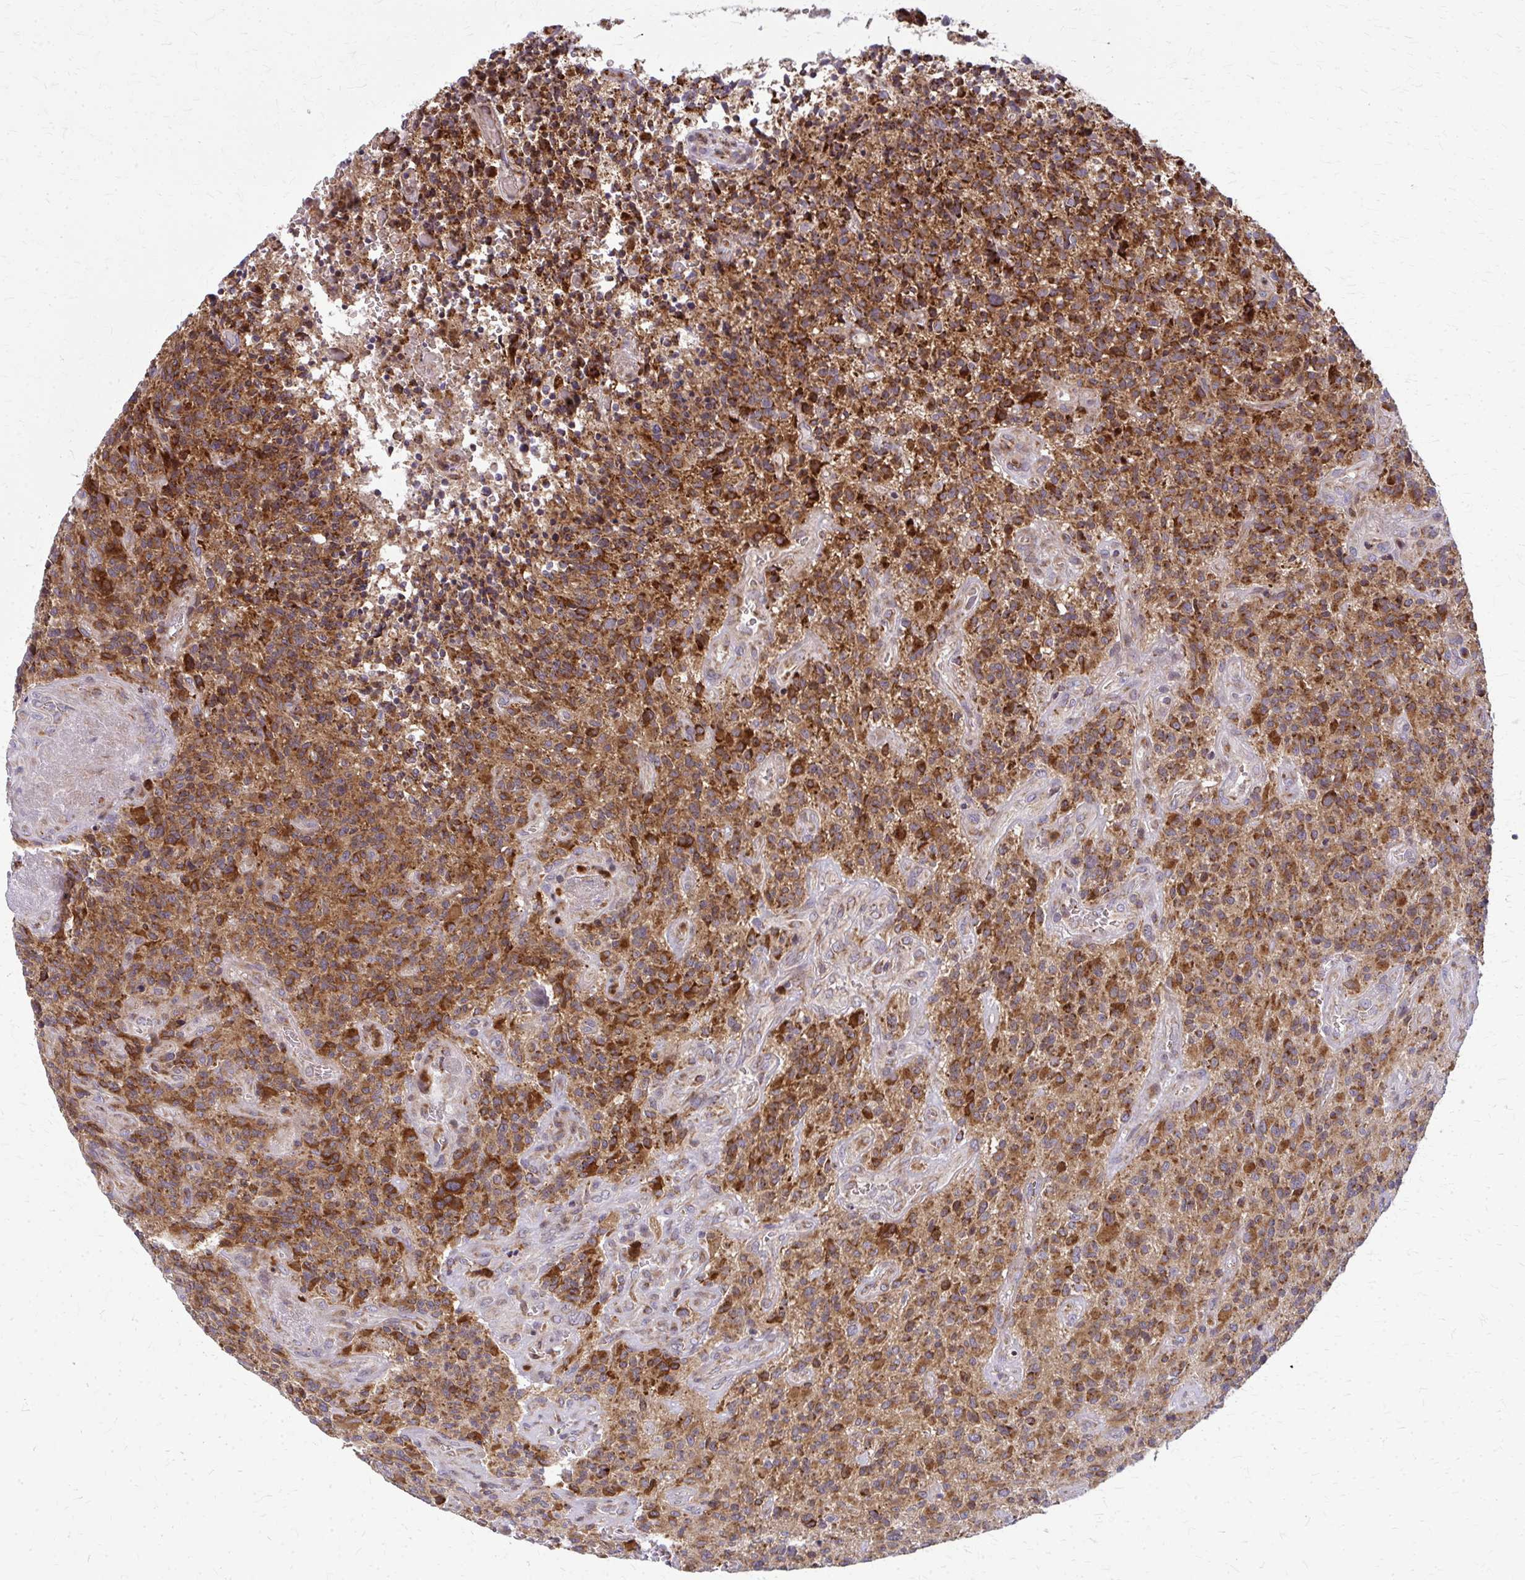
{"staining": {"intensity": "strong", "quantity": ">75%", "location": "cytoplasmic/membranous"}, "tissue": "glioma", "cell_type": "Tumor cells", "image_type": "cancer", "snomed": [{"axis": "morphology", "description": "Glioma, malignant, High grade"}, {"axis": "topography", "description": "Brain"}], "caption": "Glioma was stained to show a protein in brown. There is high levels of strong cytoplasmic/membranous positivity in approximately >75% of tumor cells.", "gene": "MCCC1", "patient": {"sex": "male", "age": 76}}